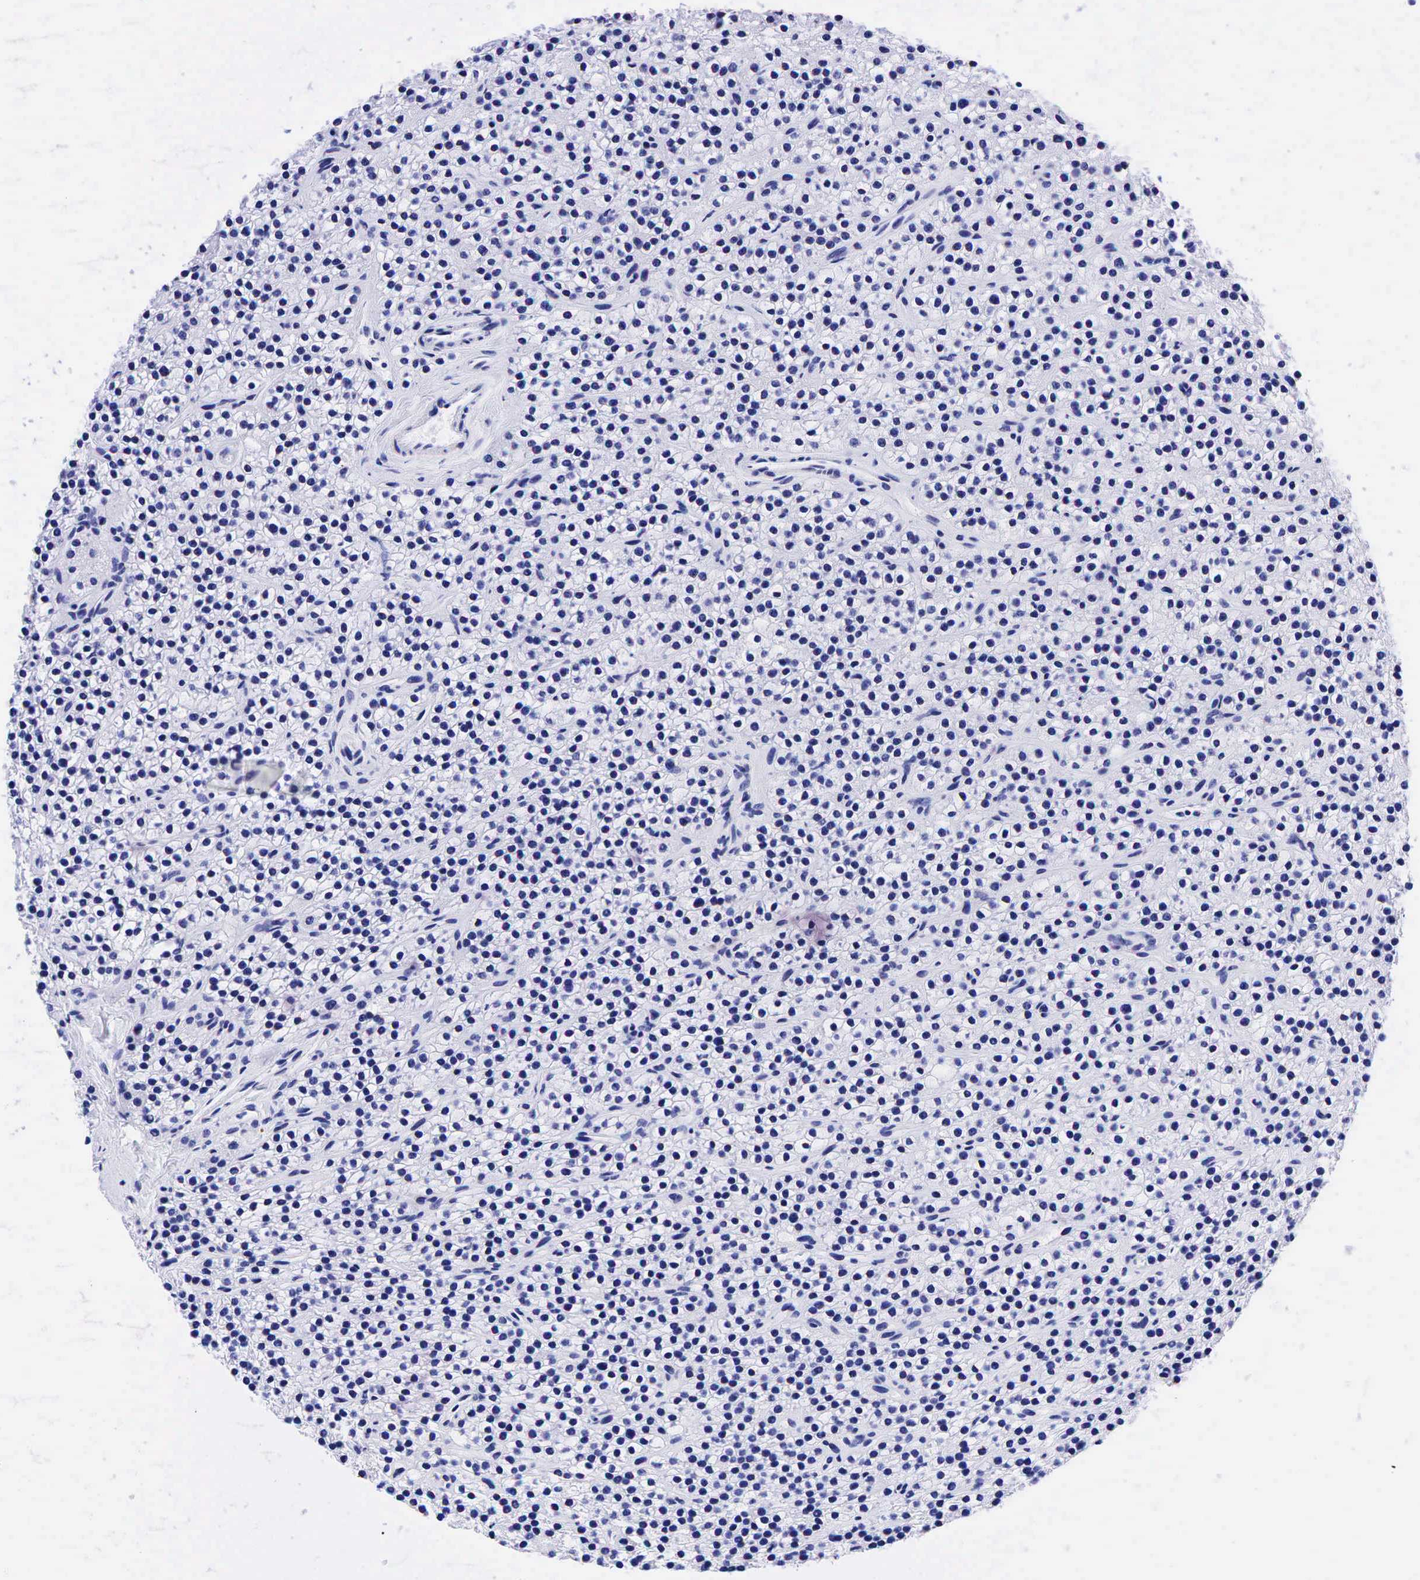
{"staining": {"intensity": "negative", "quantity": "none", "location": "none"}, "tissue": "parathyroid gland", "cell_type": "Glandular cells", "image_type": "normal", "snomed": [{"axis": "morphology", "description": "Normal tissue, NOS"}, {"axis": "topography", "description": "Parathyroid gland"}], "caption": "DAB immunohistochemical staining of benign parathyroid gland reveals no significant staining in glandular cells. (Stains: DAB immunohistochemistry (IHC) with hematoxylin counter stain, Microscopy: brightfield microscopy at high magnification).", "gene": "ESR1", "patient": {"sex": "female", "age": 54}}